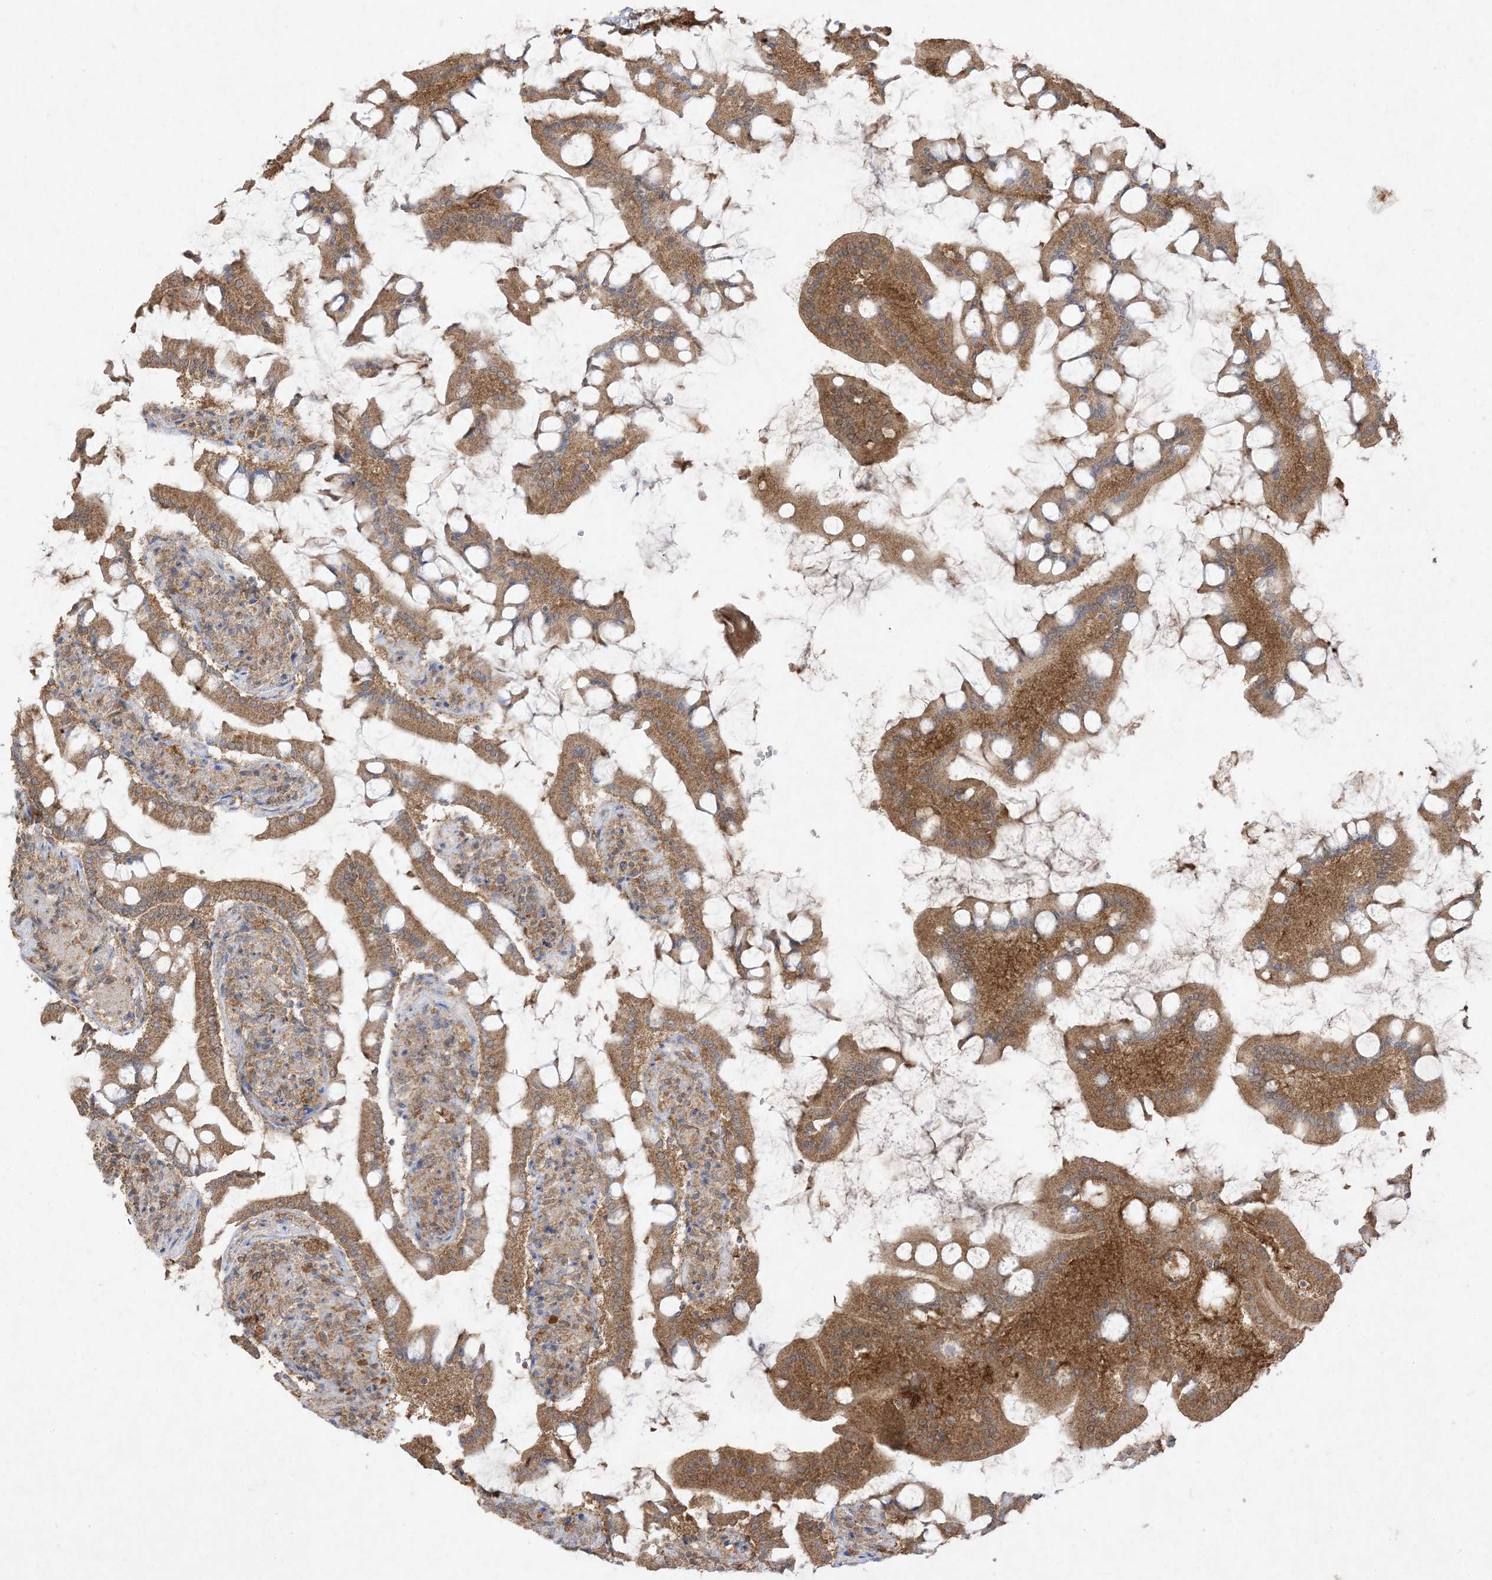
{"staining": {"intensity": "moderate", "quantity": ">75%", "location": "cytoplasmic/membranous"}, "tissue": "small intestine", "cell_type": "Glandular cells", "image_type": "normal", "snomed": [{"axis": "morphology", "description": "Normal tissue, NOS"}, {"axis": "topography", "description": "Small intestine"}], "caption": "This image displays immunohistochemistry staining of benign human small intestine, with medium moderate cytoplasmic/membranous positivity in about >75% of glandular cells.", "gene": "UBE2C", "patient": {"sex": "male", "age": 41}}